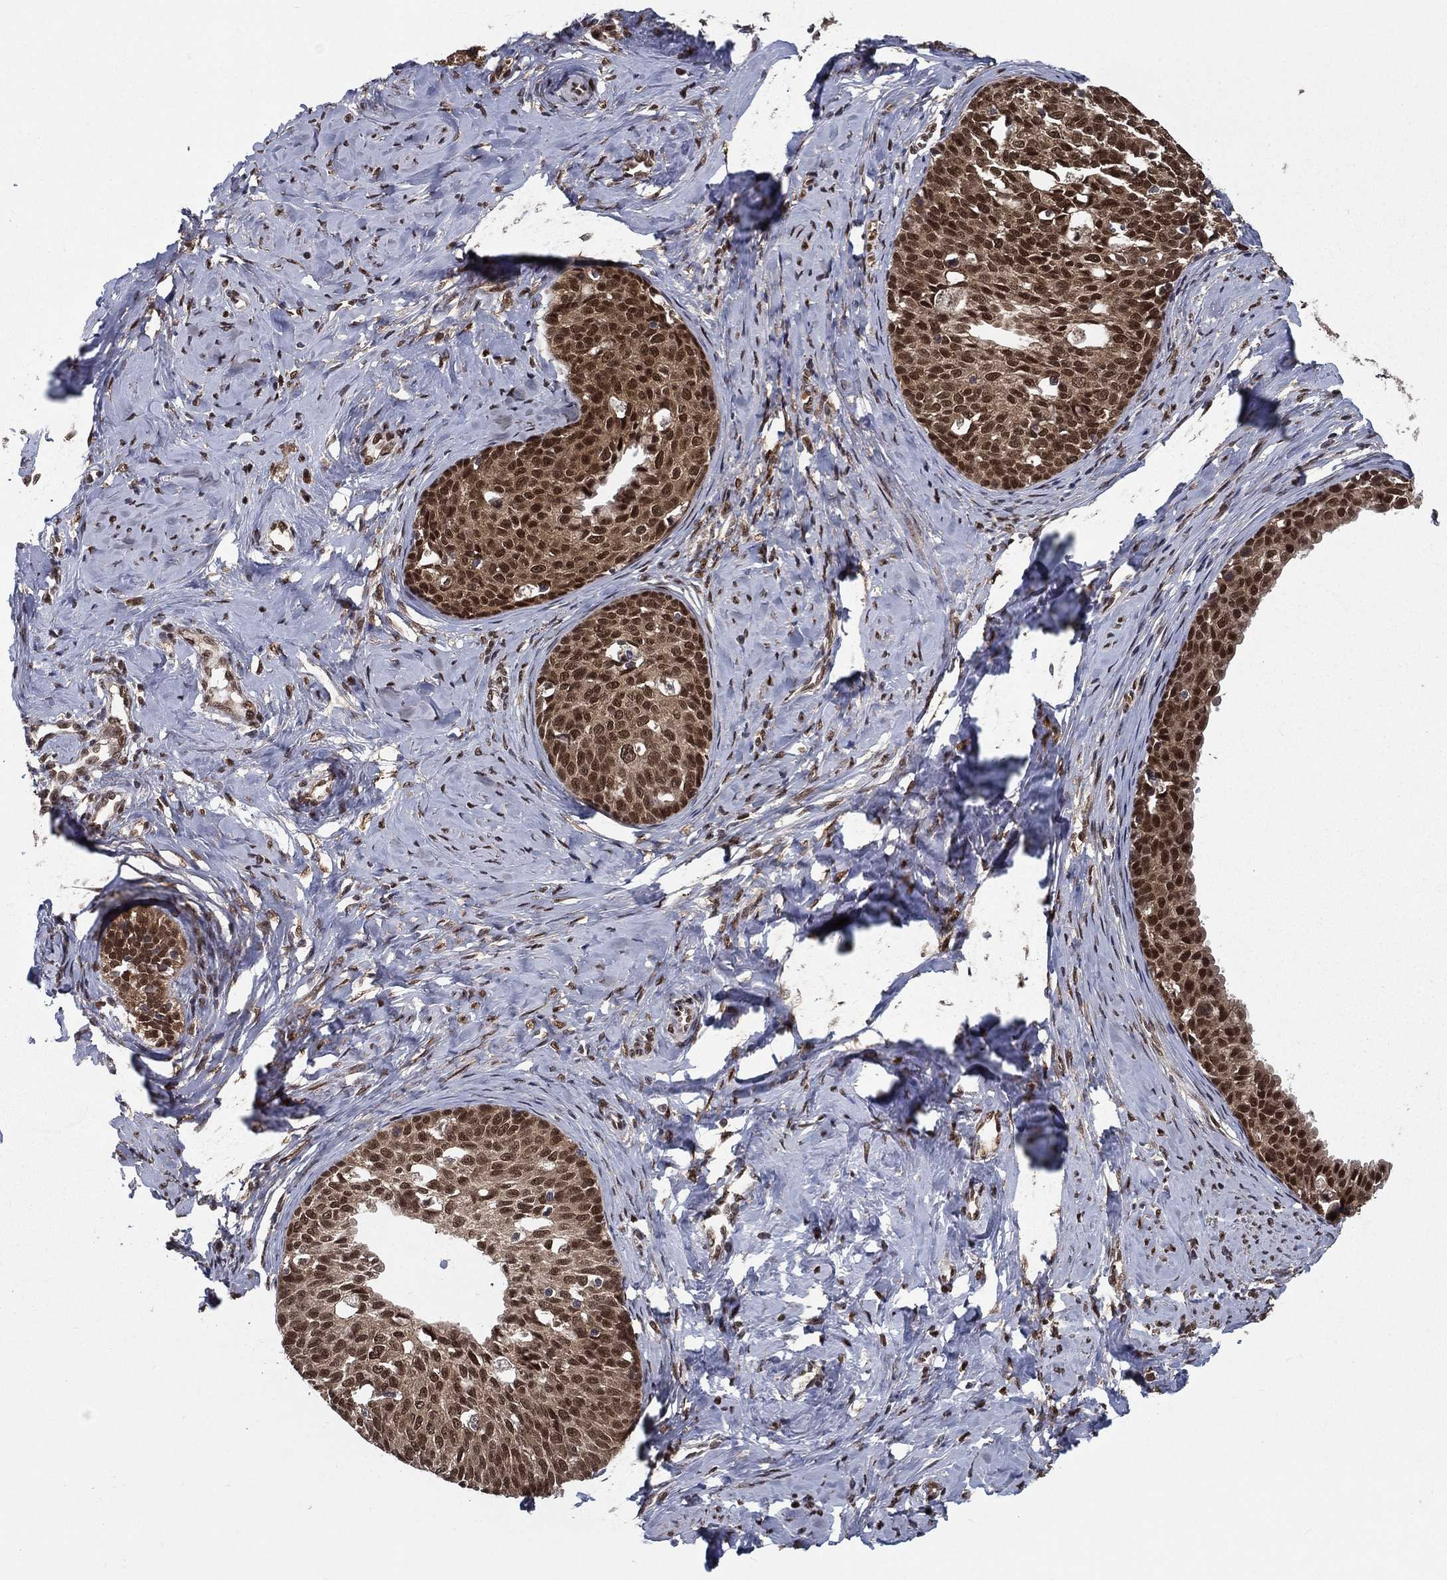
{"staining": {"intensity": "strong", "quantity": ">75%", "location": "cytoplasmic/membranous,nuclear"}, "tissue": "cervical cancer", "cell_type": "Tumor cells", "image_type": "cancer", "snomed": [{"axis": "morphology", "description": "Squamous cell carcinoma, NOS"}, {"axis": "topography", "description": "Cervix"}], "caption": "Human cervical squamous cell carcinoma stained with a brown dye shows strong cytoplasmic/membranous and nuclear positive expression in approximately >75% of tumor cells.", "gene": "CARM1", "patient": {"sex": "female", "age": 51}}